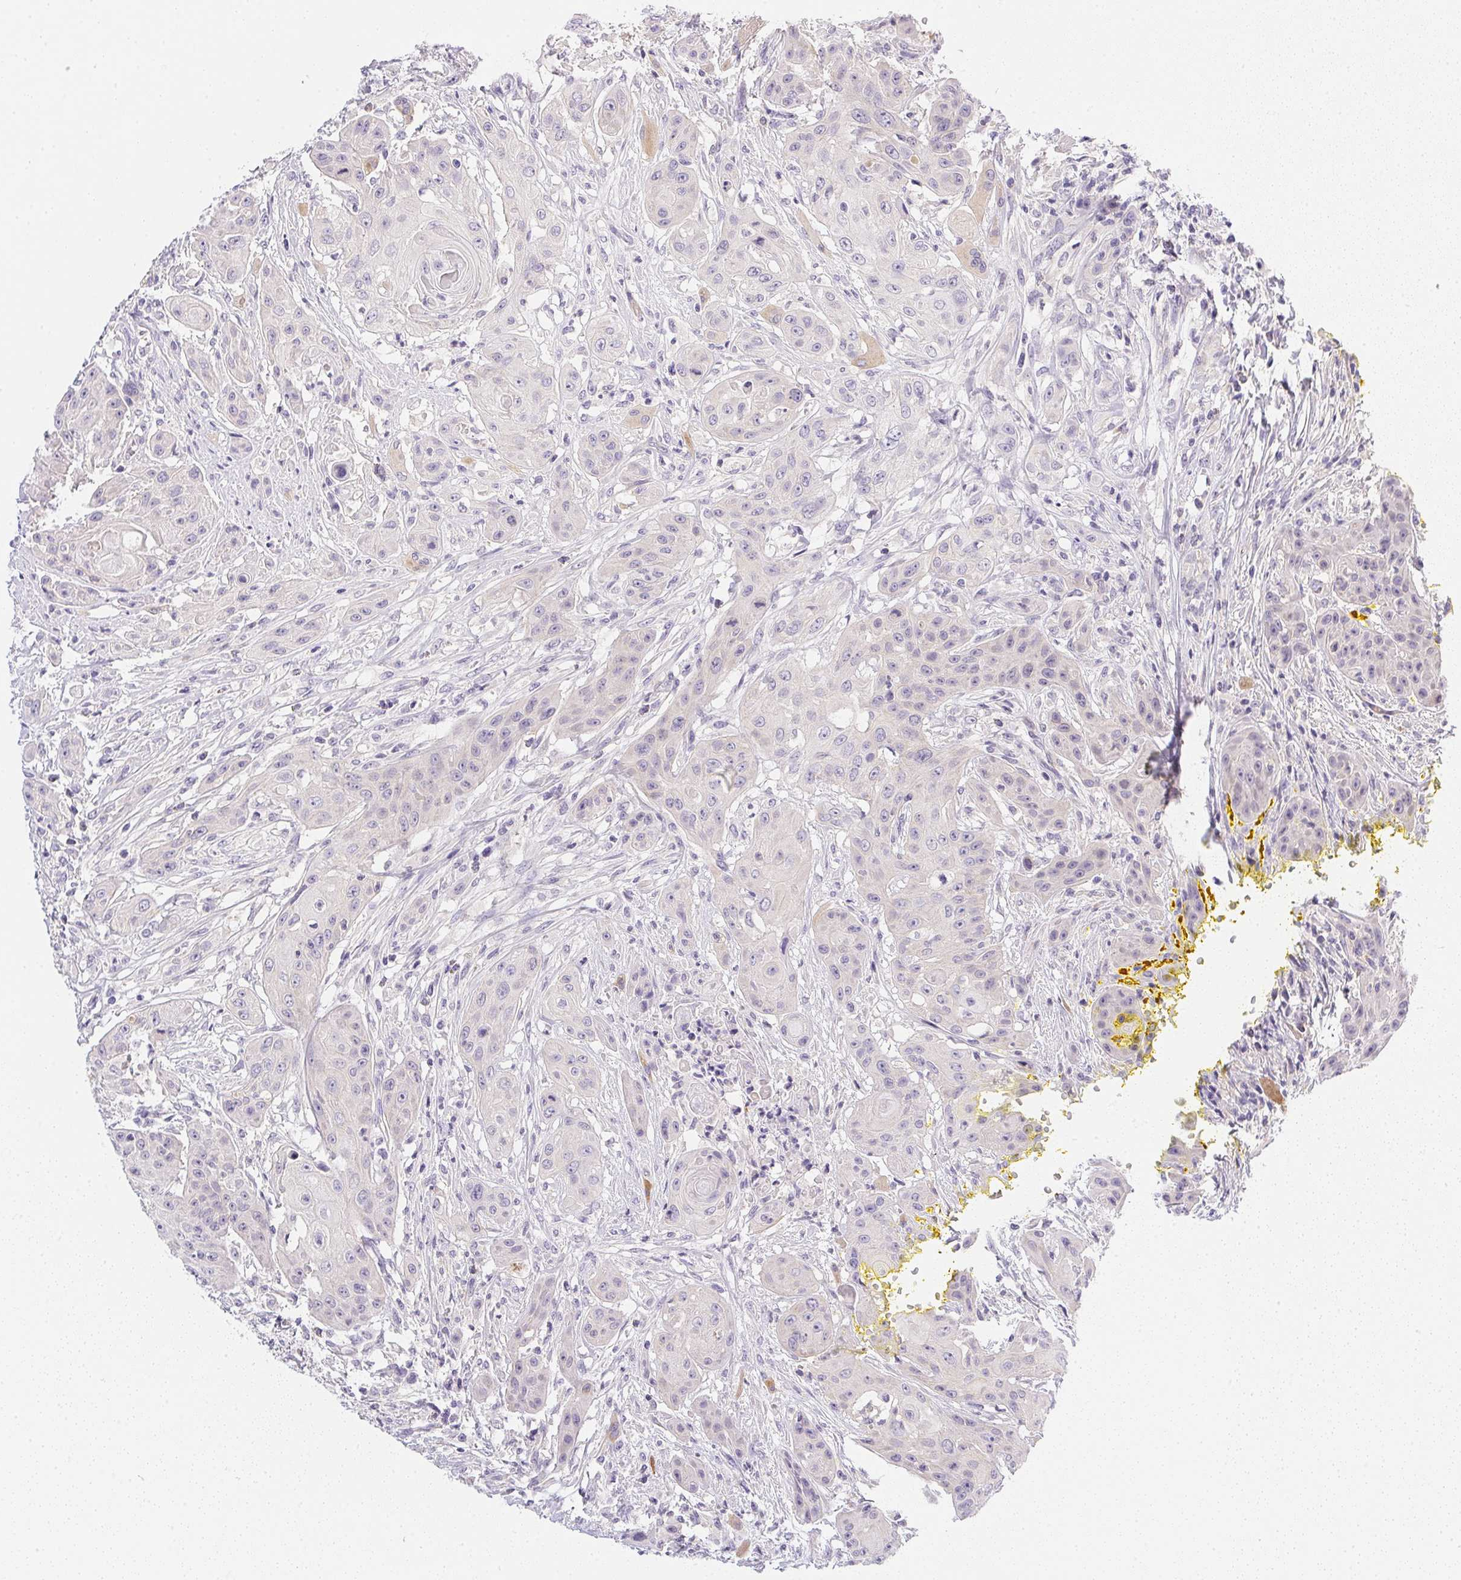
{"staining": {"intensity": "negative", "quantity": "none", "location": "none"}, "tissue": "head and neck cancer", "cell_type": "Tumor cells", "image_type": "cancer", "snomed": [{"axis": "morphology", "description": "Squamous cell carcinoma, NOS"}, {"axis": "topography", "description": "Oral tissue"}, {"axis": "topography", "description": "Head-Neck"}, {"axis": "topography", "description": "Neck, NOS"}], "caption": "Head and neck squamous cell carcinoma stained for a protein using immunohistochemistry (IHC) shows no expression tumor cells.", "gene": "SLC17A7", "patient": {"sex": "female", "age": 55}}